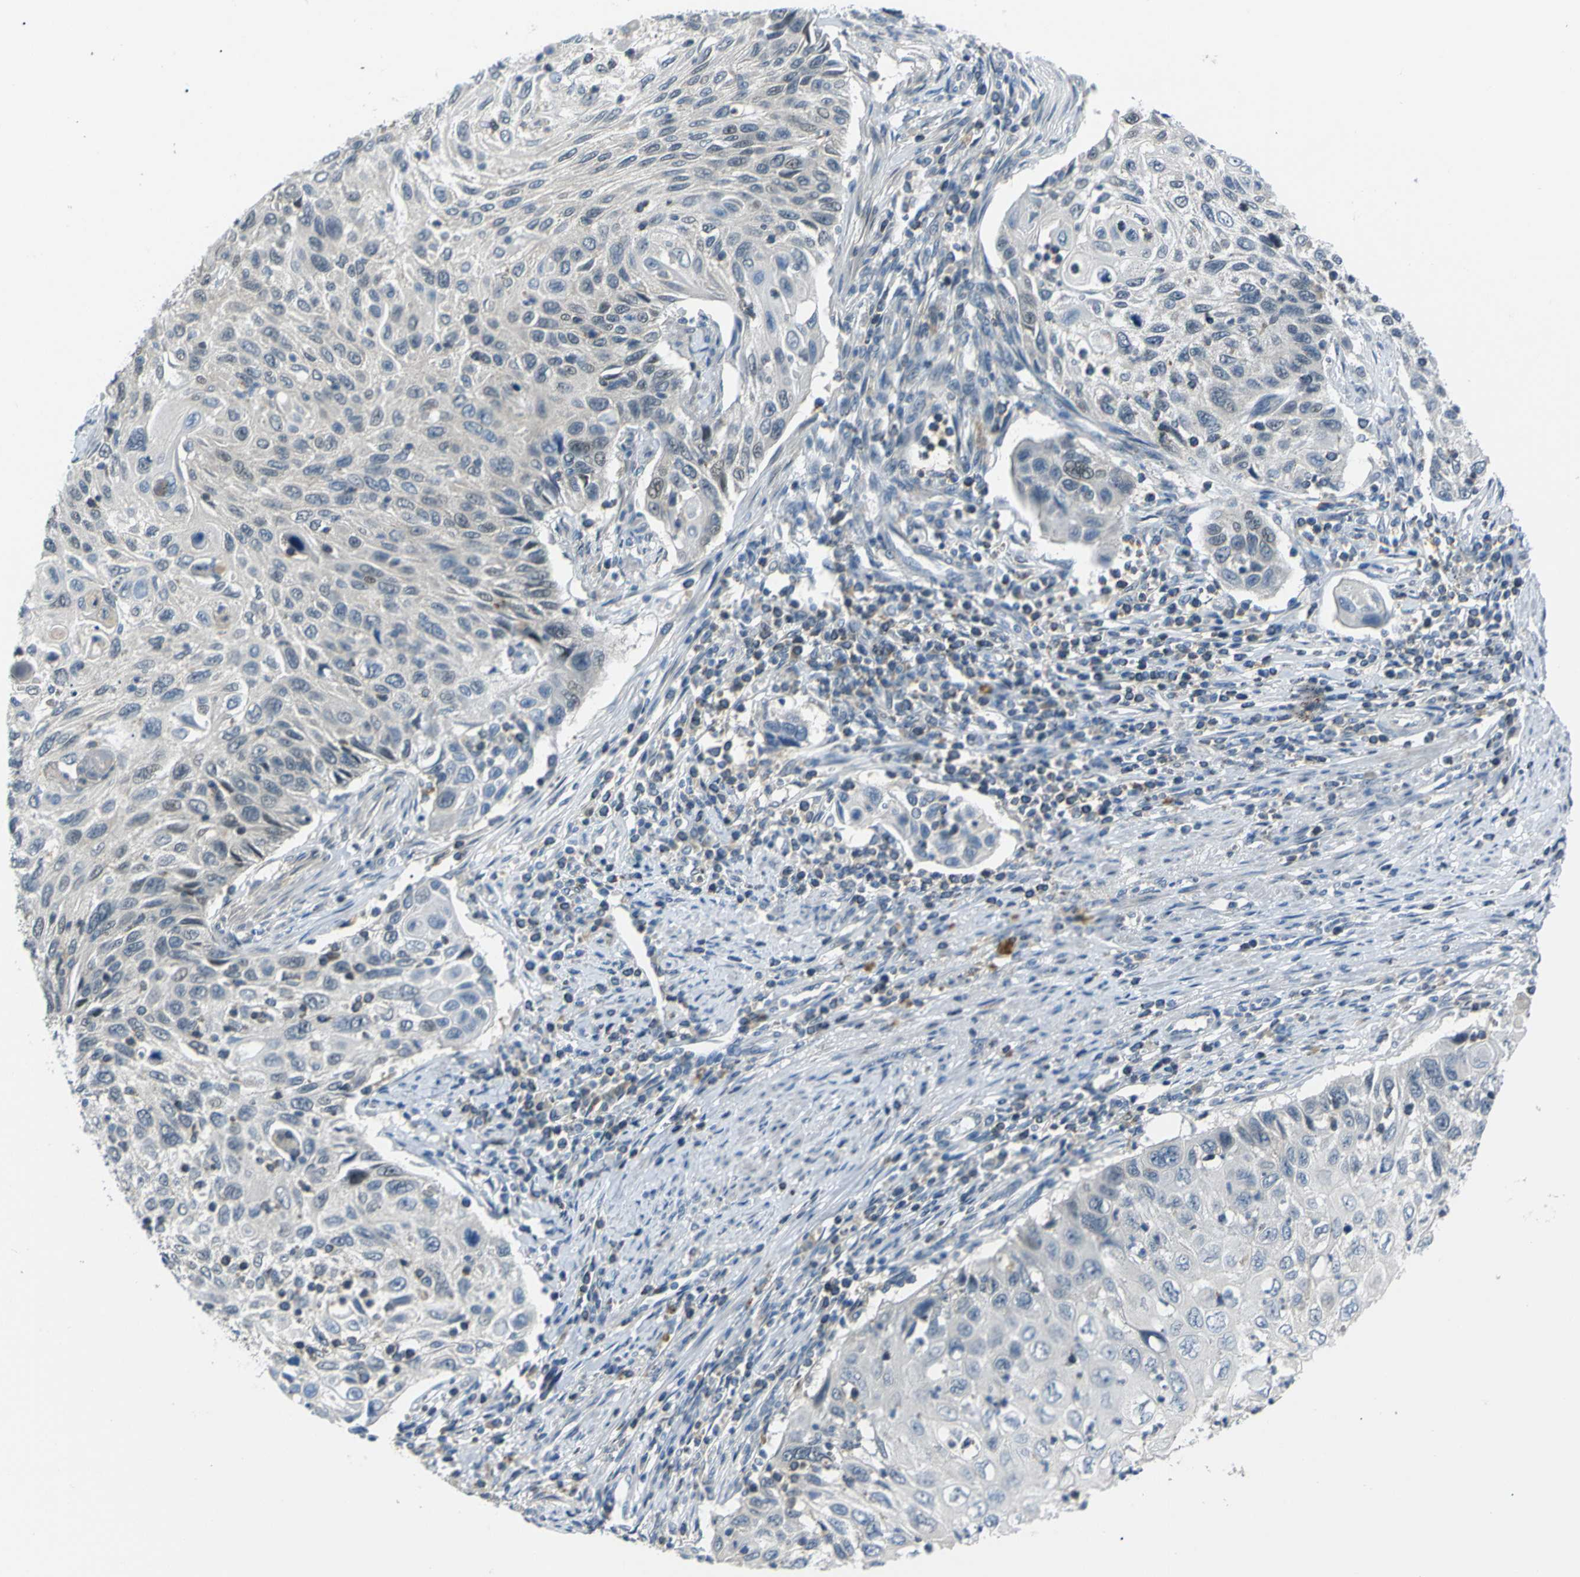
{"staining": {"intensity": "negative", "quantity": "none", "location": "none"}, "tissue": "cervical cancer", "cell_type": "Tumor cells", "image_type": "cancer", "snomed": [{"axis": "morphology", "description": "Squamous cell carcinoma, NOS"}, {"axis": "topography", "description": "Cervix"}], "caption": "Immunohistochemistry of human squamous cell carcinoma (cervical) shows no staining in tumor cells. (Brightfield microscopy of DAB (3,3'-diaminobenzidine) IHC at high magnification).", "gene": "C6orf89", "patient": {"sex": "female", "age": 70}}